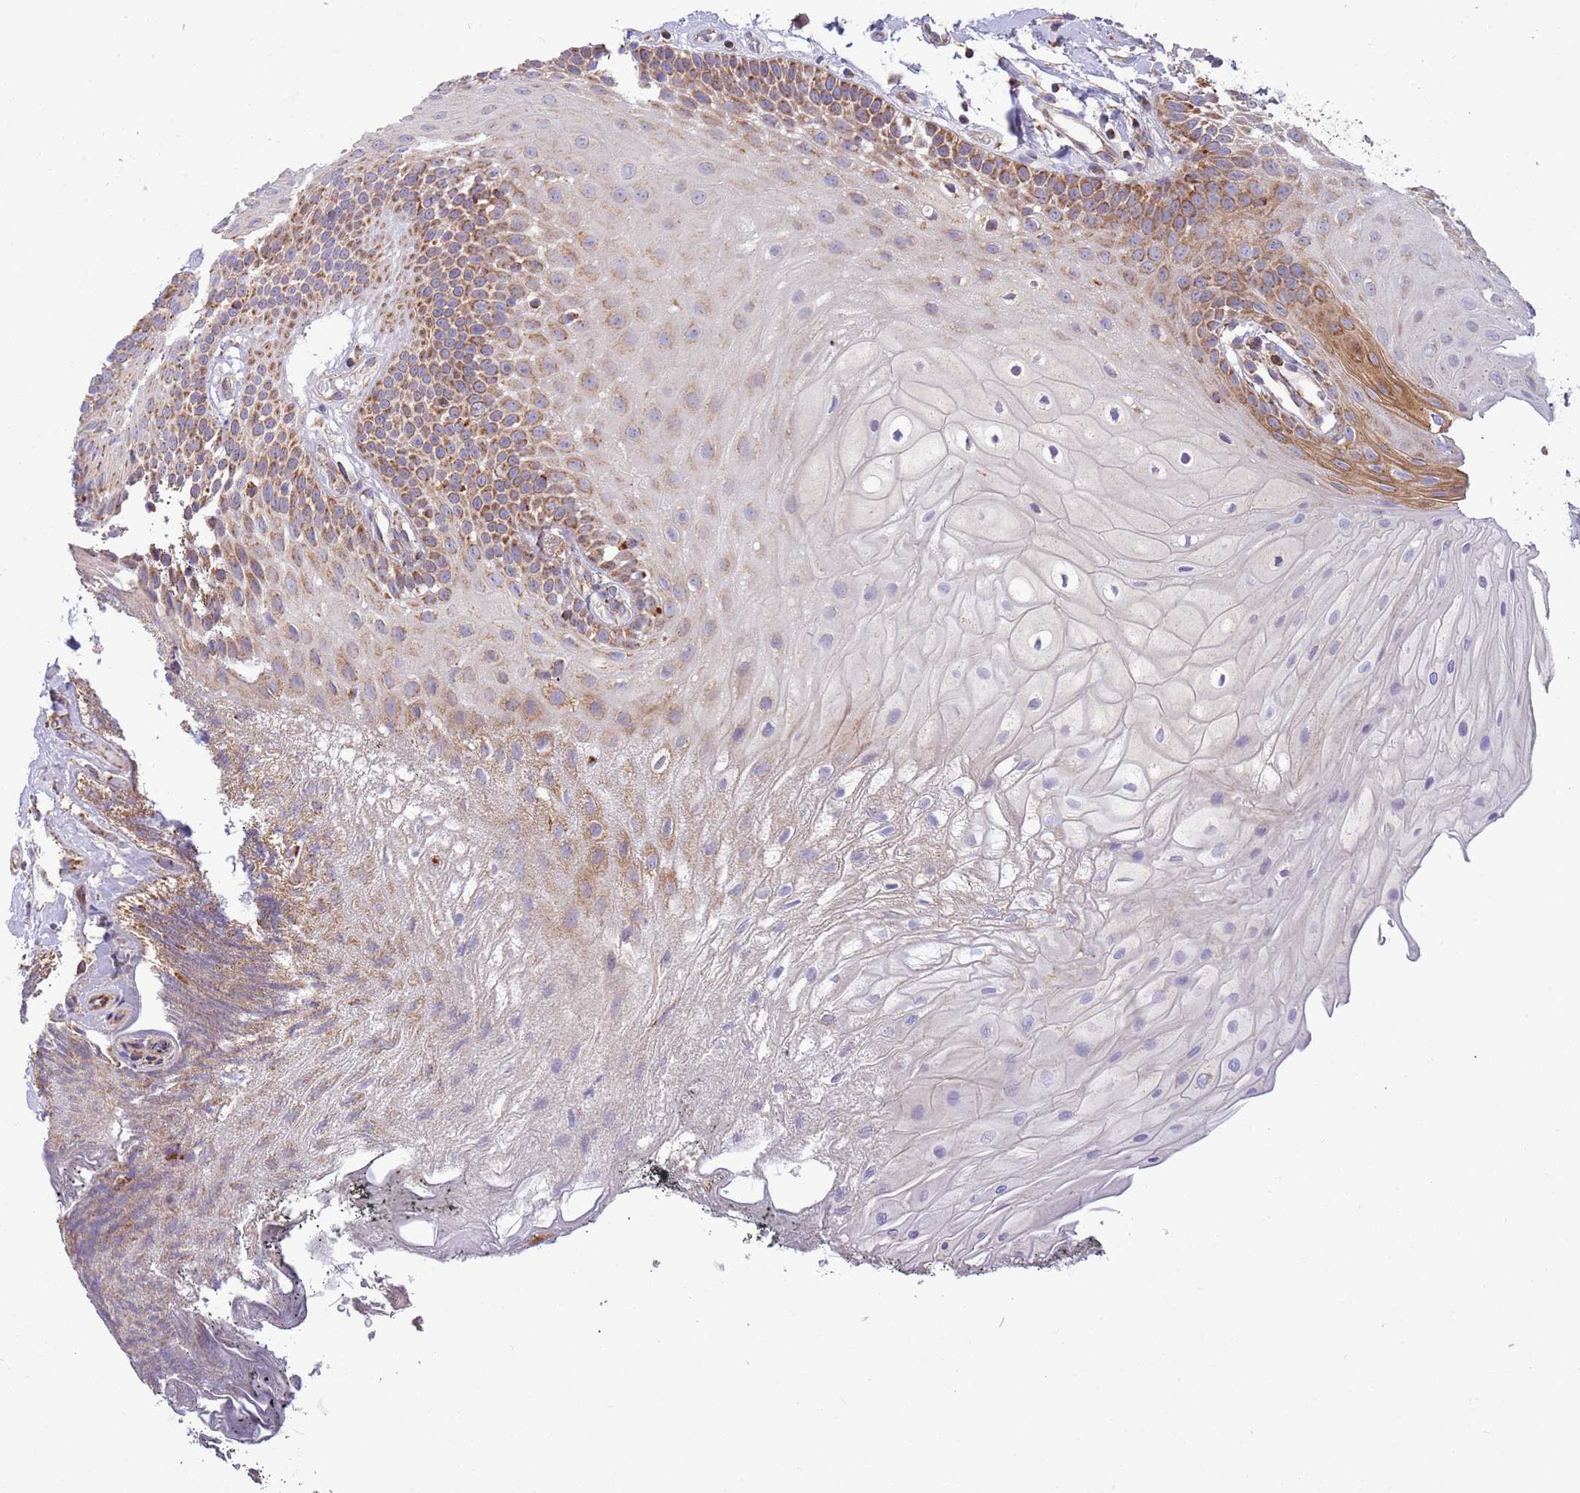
{"staining": {"intensity": "strong", "quantity": "25%-75%", "location": "cytoplasmic/membranous"}, "tissue": "oral mucosa", "cell_type": "Squamous epithelial cells", "image_type": "normal", "snomed": [{"axis": "morphology", "description": "Normal tissue, NOS"}, {"axis": "topography", "description": "Oral tissue"}], "caption": "Protein staining displays strong cytoplasmic/membranous expression in about 25%-75% of squamous epithelial cells in normal oral mucosa.", "gene": "IRS4", "patient": {"sex": "female", "age": 80}}